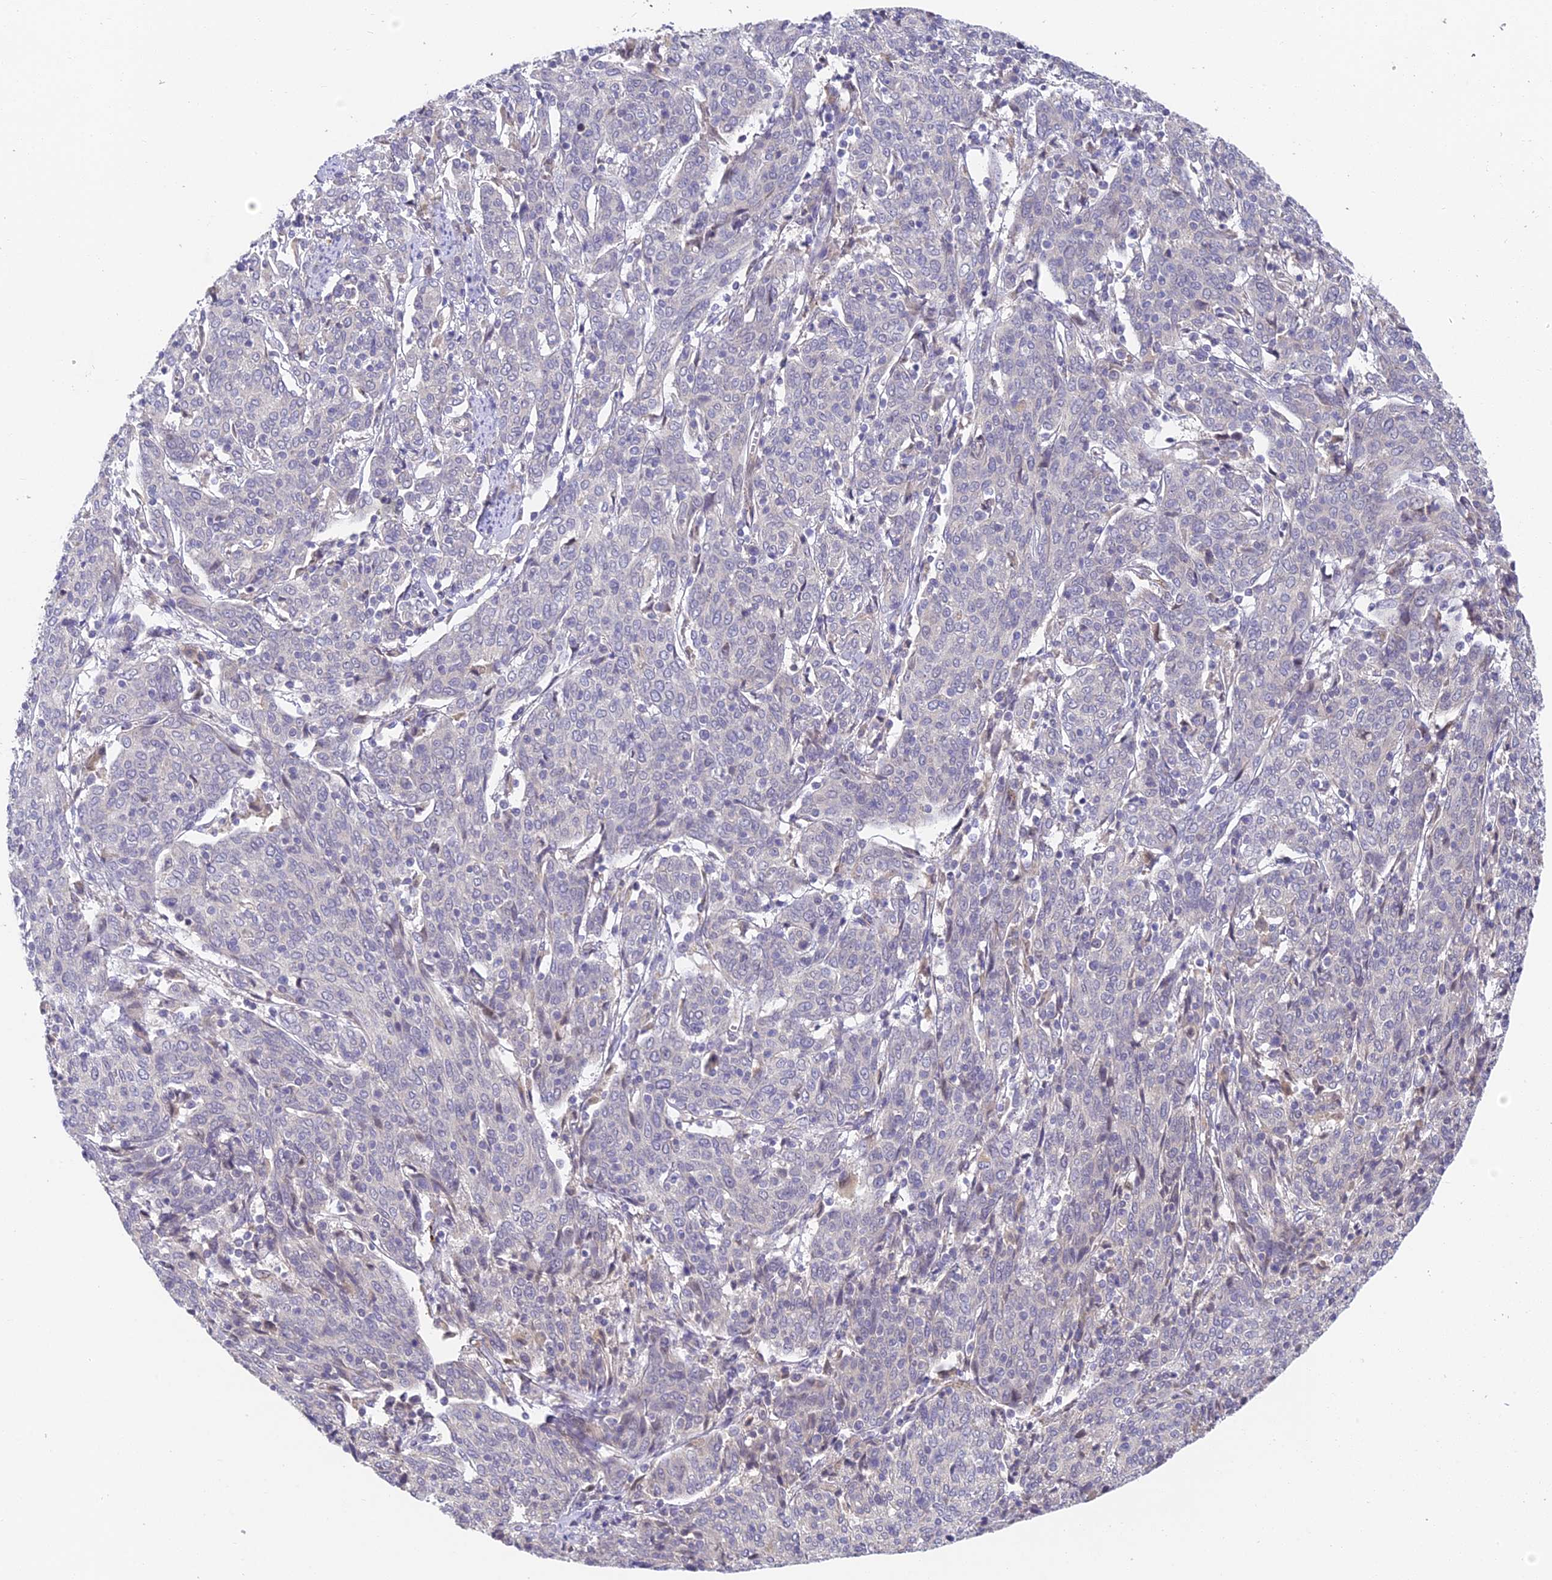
{"staining": {"intensity": "negative", "quantity": "none", "location": "none"}, "tissue": "cervical cancer", "cell_type": "Tumor cells", "image_type": "cancer", "snomed": [{"axis": "morphology", "description": "Squamous cell carcinoma, NOS"}, {"axis": "topography", "description": "Cervix"}], "caption": "High power microscopy photomicrograph of an immunohistochemistry photomicrograph of cervical cancer, revealing no significant positivity in tumor cells.", "gene": "DNAAF10", "patient": {"sex": "female", "age": 67}}